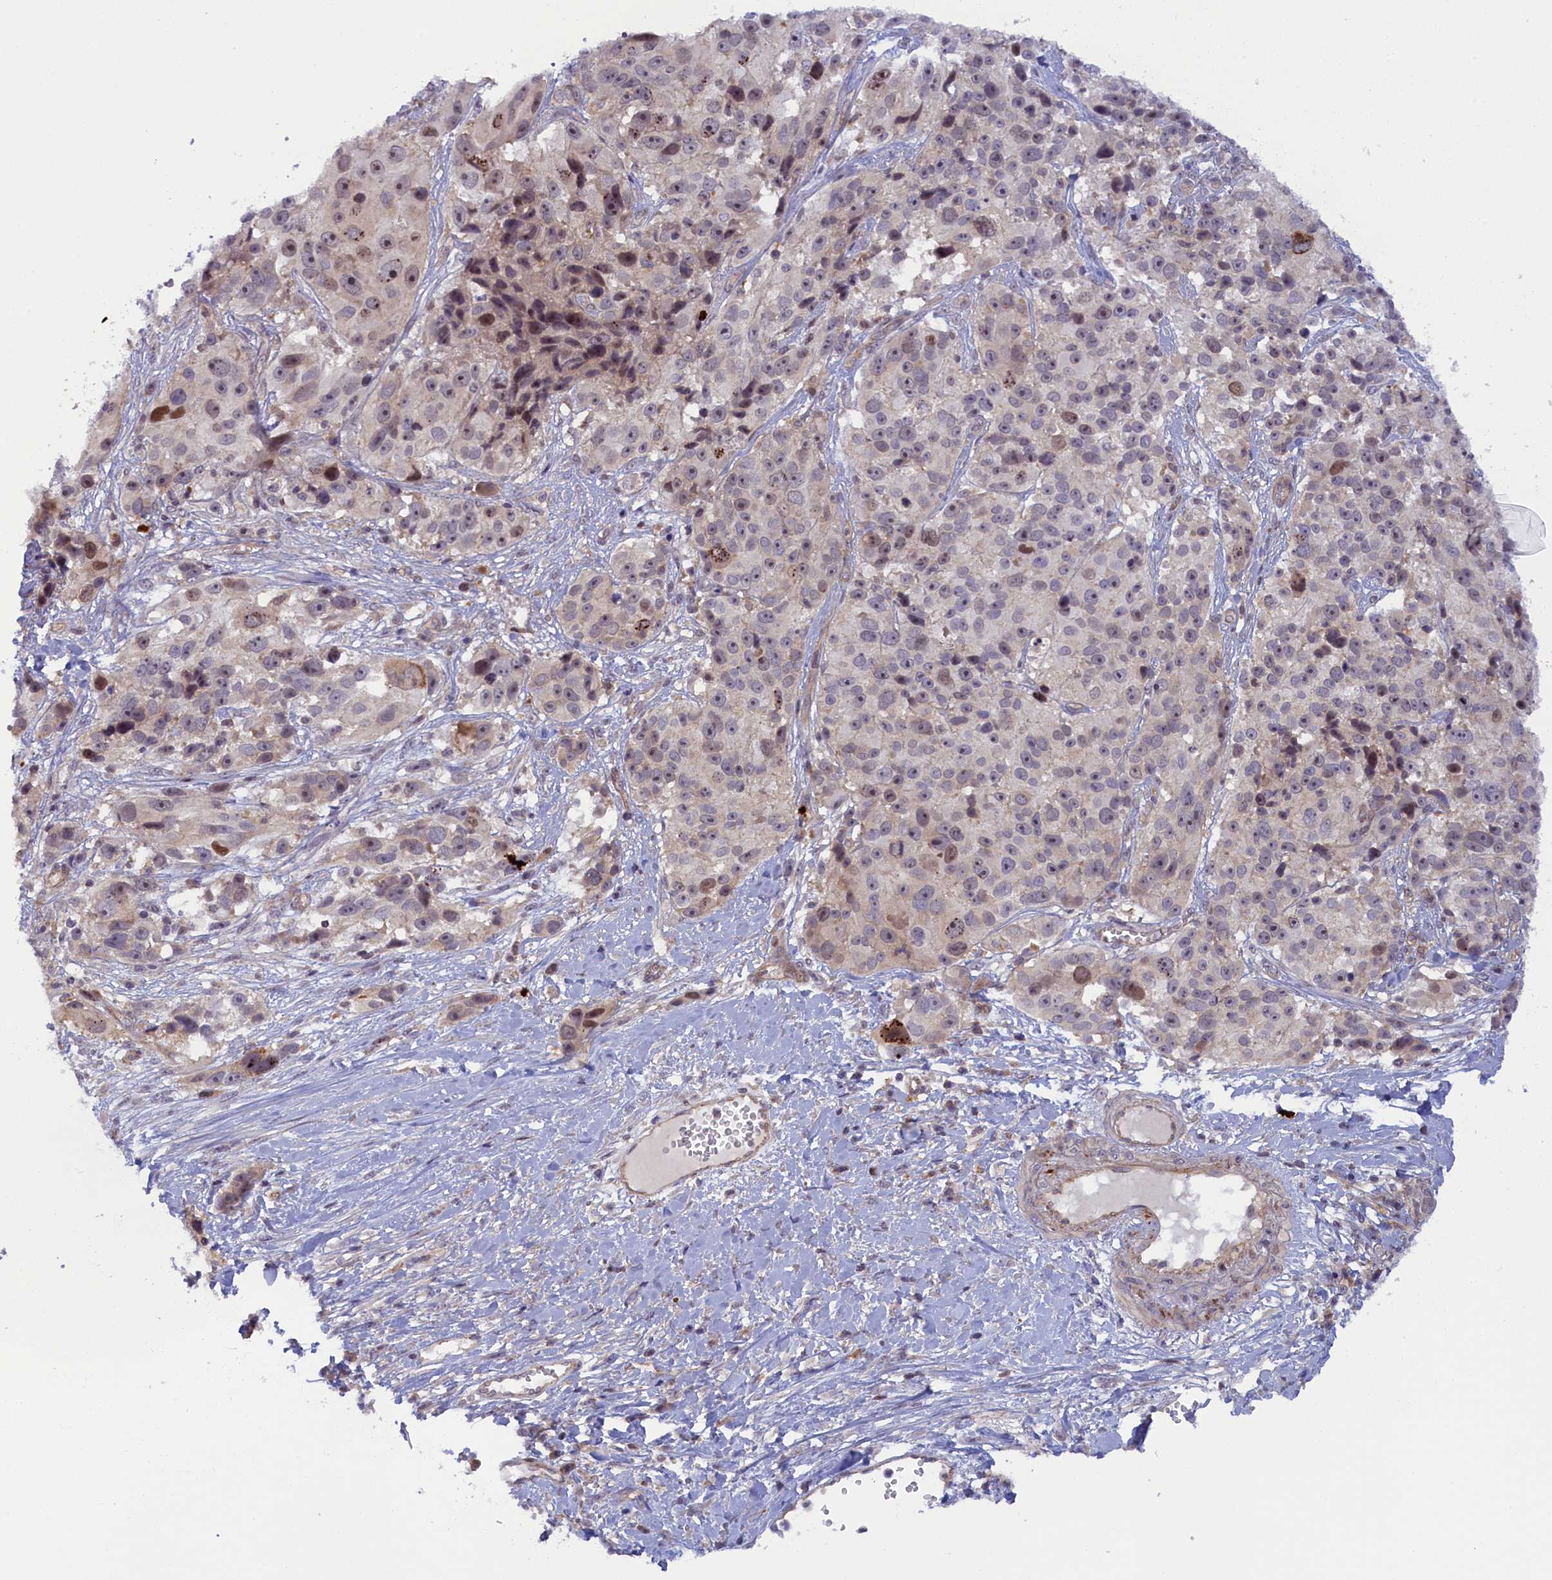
{"staining": {"intensity": "weak", "quantity": "<25%", "location": "nuclear"}, "tissue": "melanoma", "cell_type": "Tumor cells", "image_type": "cancer", "snomed": [{"axis": "morphology", "description": "Malignant melanoma, NOS"}, {"axis": "topography", "description": "Skin"}], "caption": "This is an immunohistochemistry (IHC) histopathology image of melanoma. There is no expression in tumor cells.", "gene": "CCL23", "patient": {"sex": "male", "age": 84}}